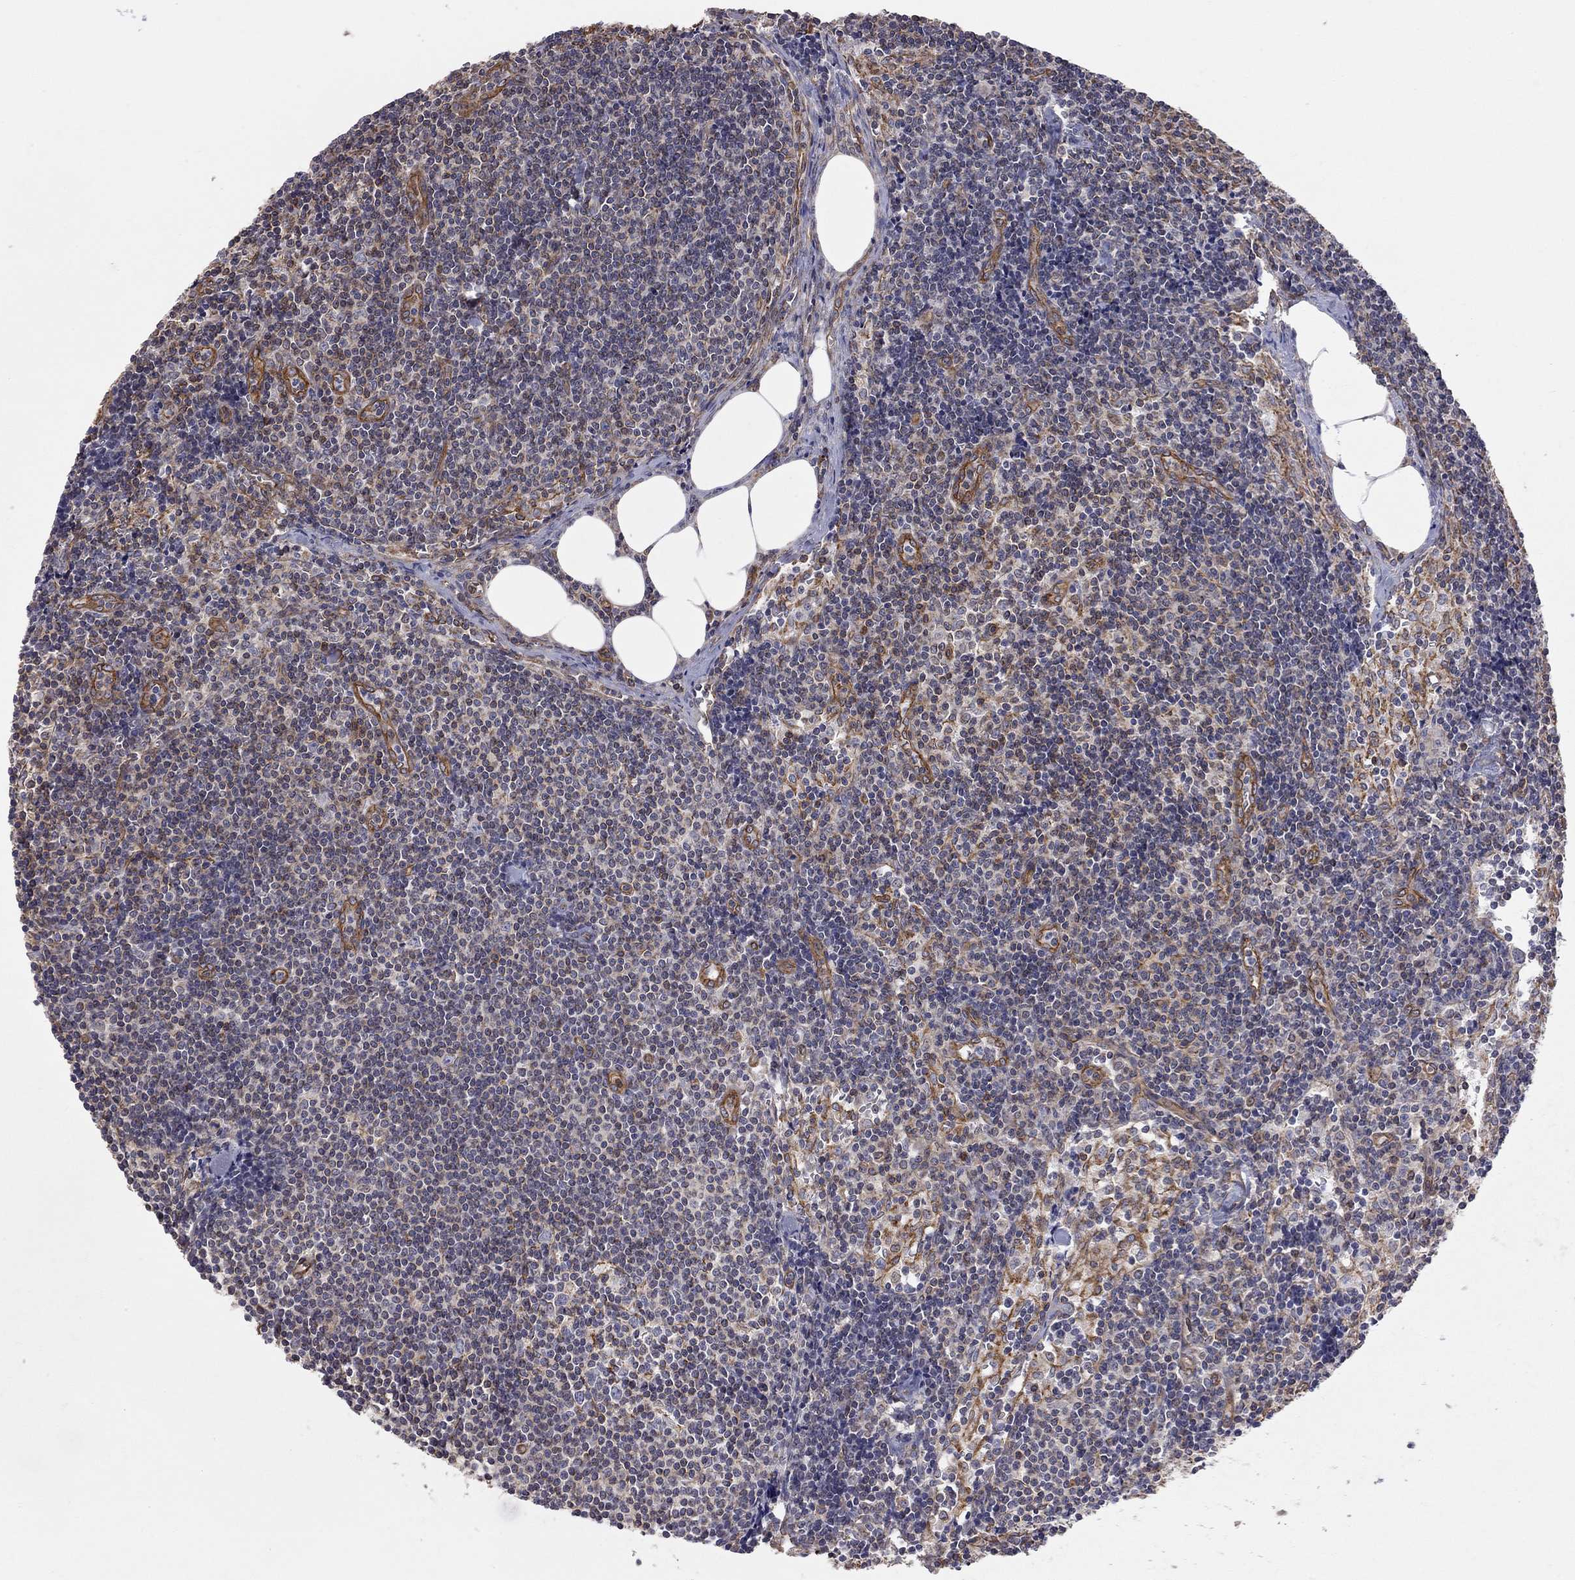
{"staining": {"intensity": "negative", "quantity": "none", "location": "none"}, "tissue": "lymph node", "cell_type": "Germinal center cells", "image_type": "normal", "snomed": [{"axis": "morphology", "description": "Normal tissue, NOS"}, {"axis": "topography", "description": "Lymph node"}], "caption": "DAB (3,3'-diaminobenzidine) immunohistochemical staining of benign human lymph node reveals no significant expression in germinal center cells.", "gene": "BICDL2", "patient": {"sex": "female", "age": 51}}